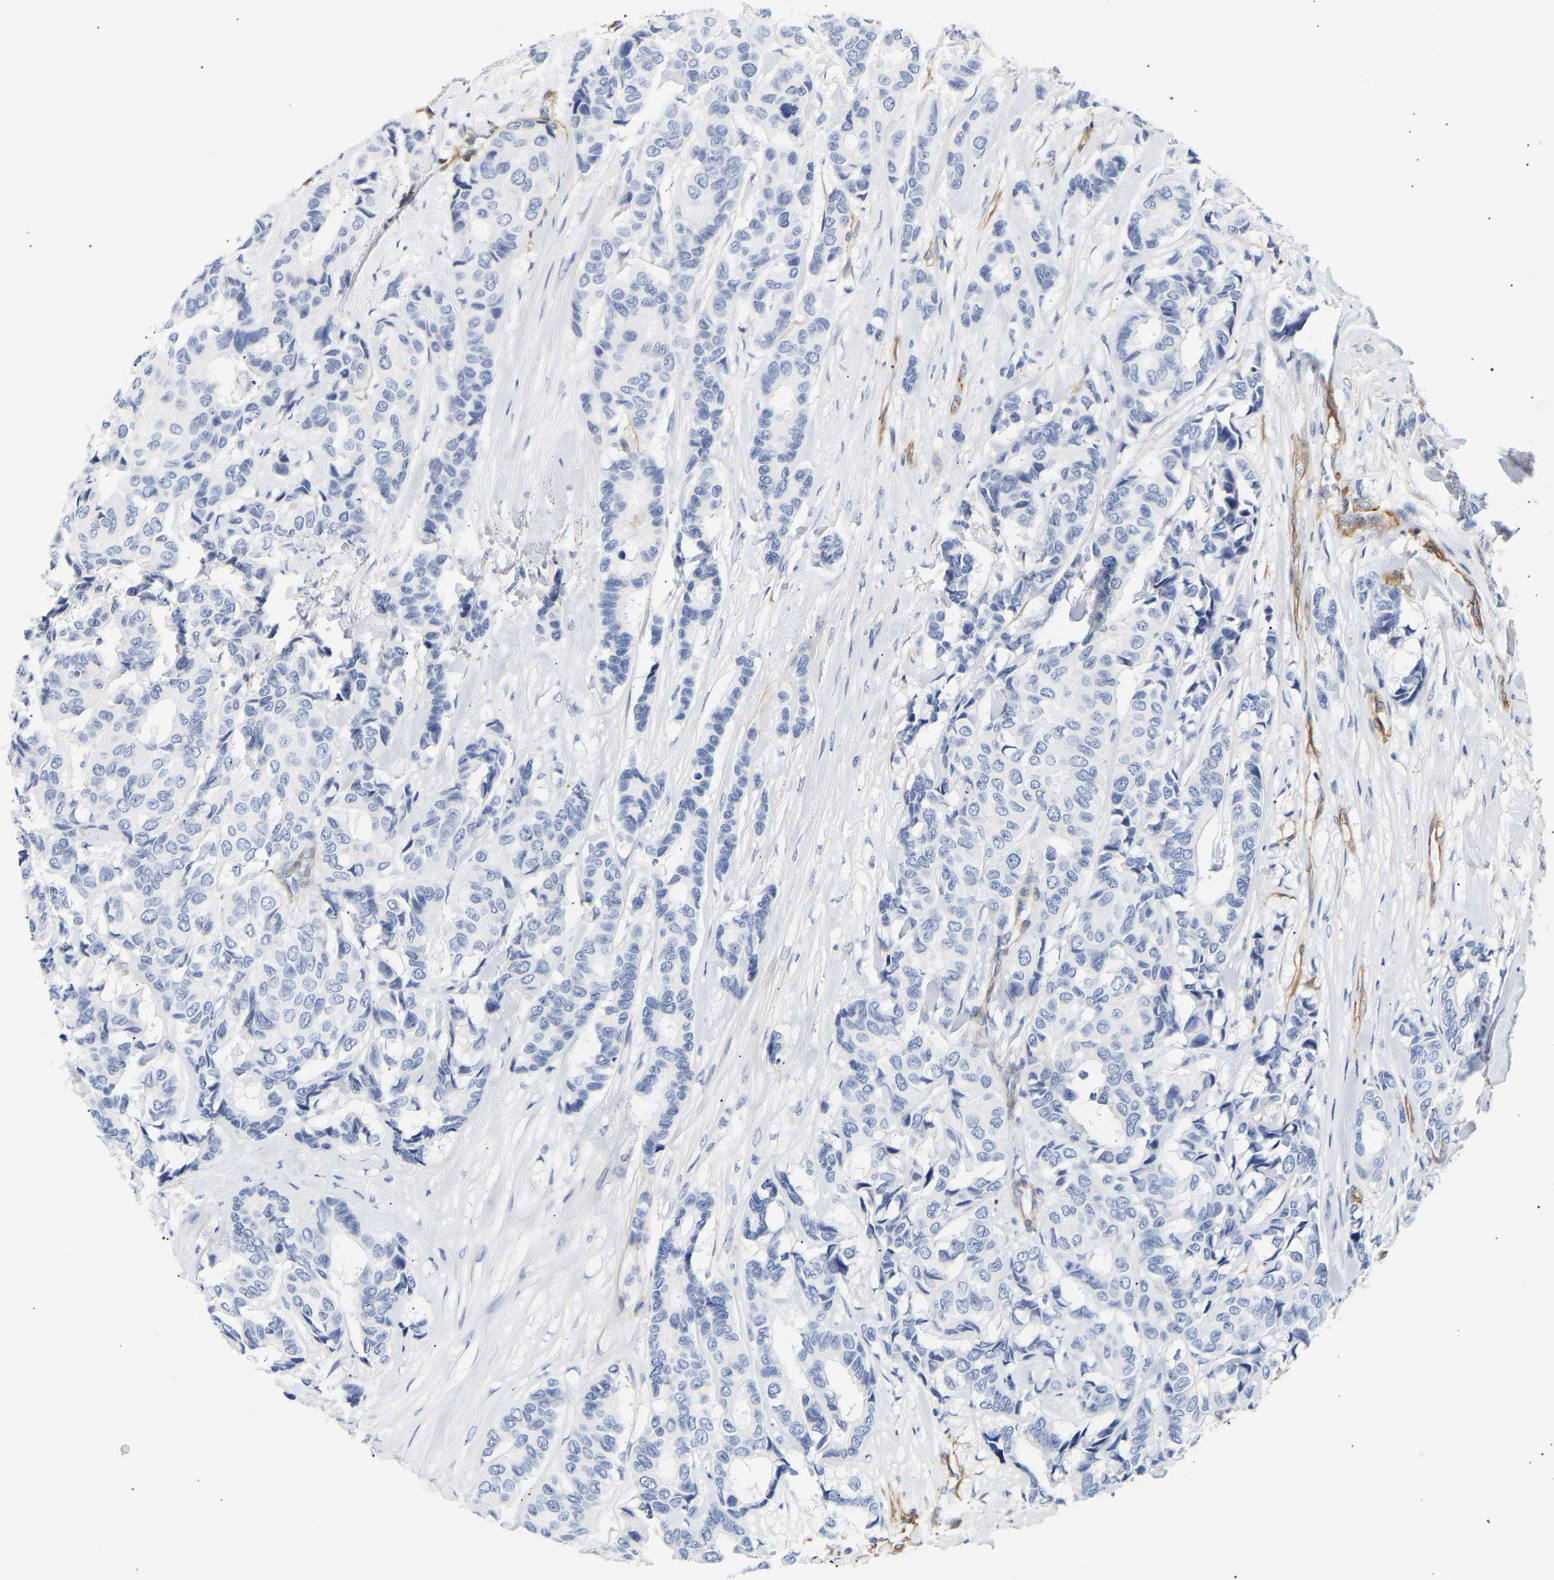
{"staining": {"intensity": "negative", "quantity": "none", "location": "none"}, "tissue": "breast cancer", "cell_type": "Tumor cells", "image_type": "cancer", "snomed": [{"axis": "morphology", "description": "Duct carcinoma"}, {"axis": "topography", "description": "Breast"}], "caption": "Human invasive ductal carcinoma (breast) stained for a protein using immunohistochemistry (IHC) displays no expression in tumor cells.", "gene": "IGFBP7", "patient": {"sex": "female", "age": 87}}